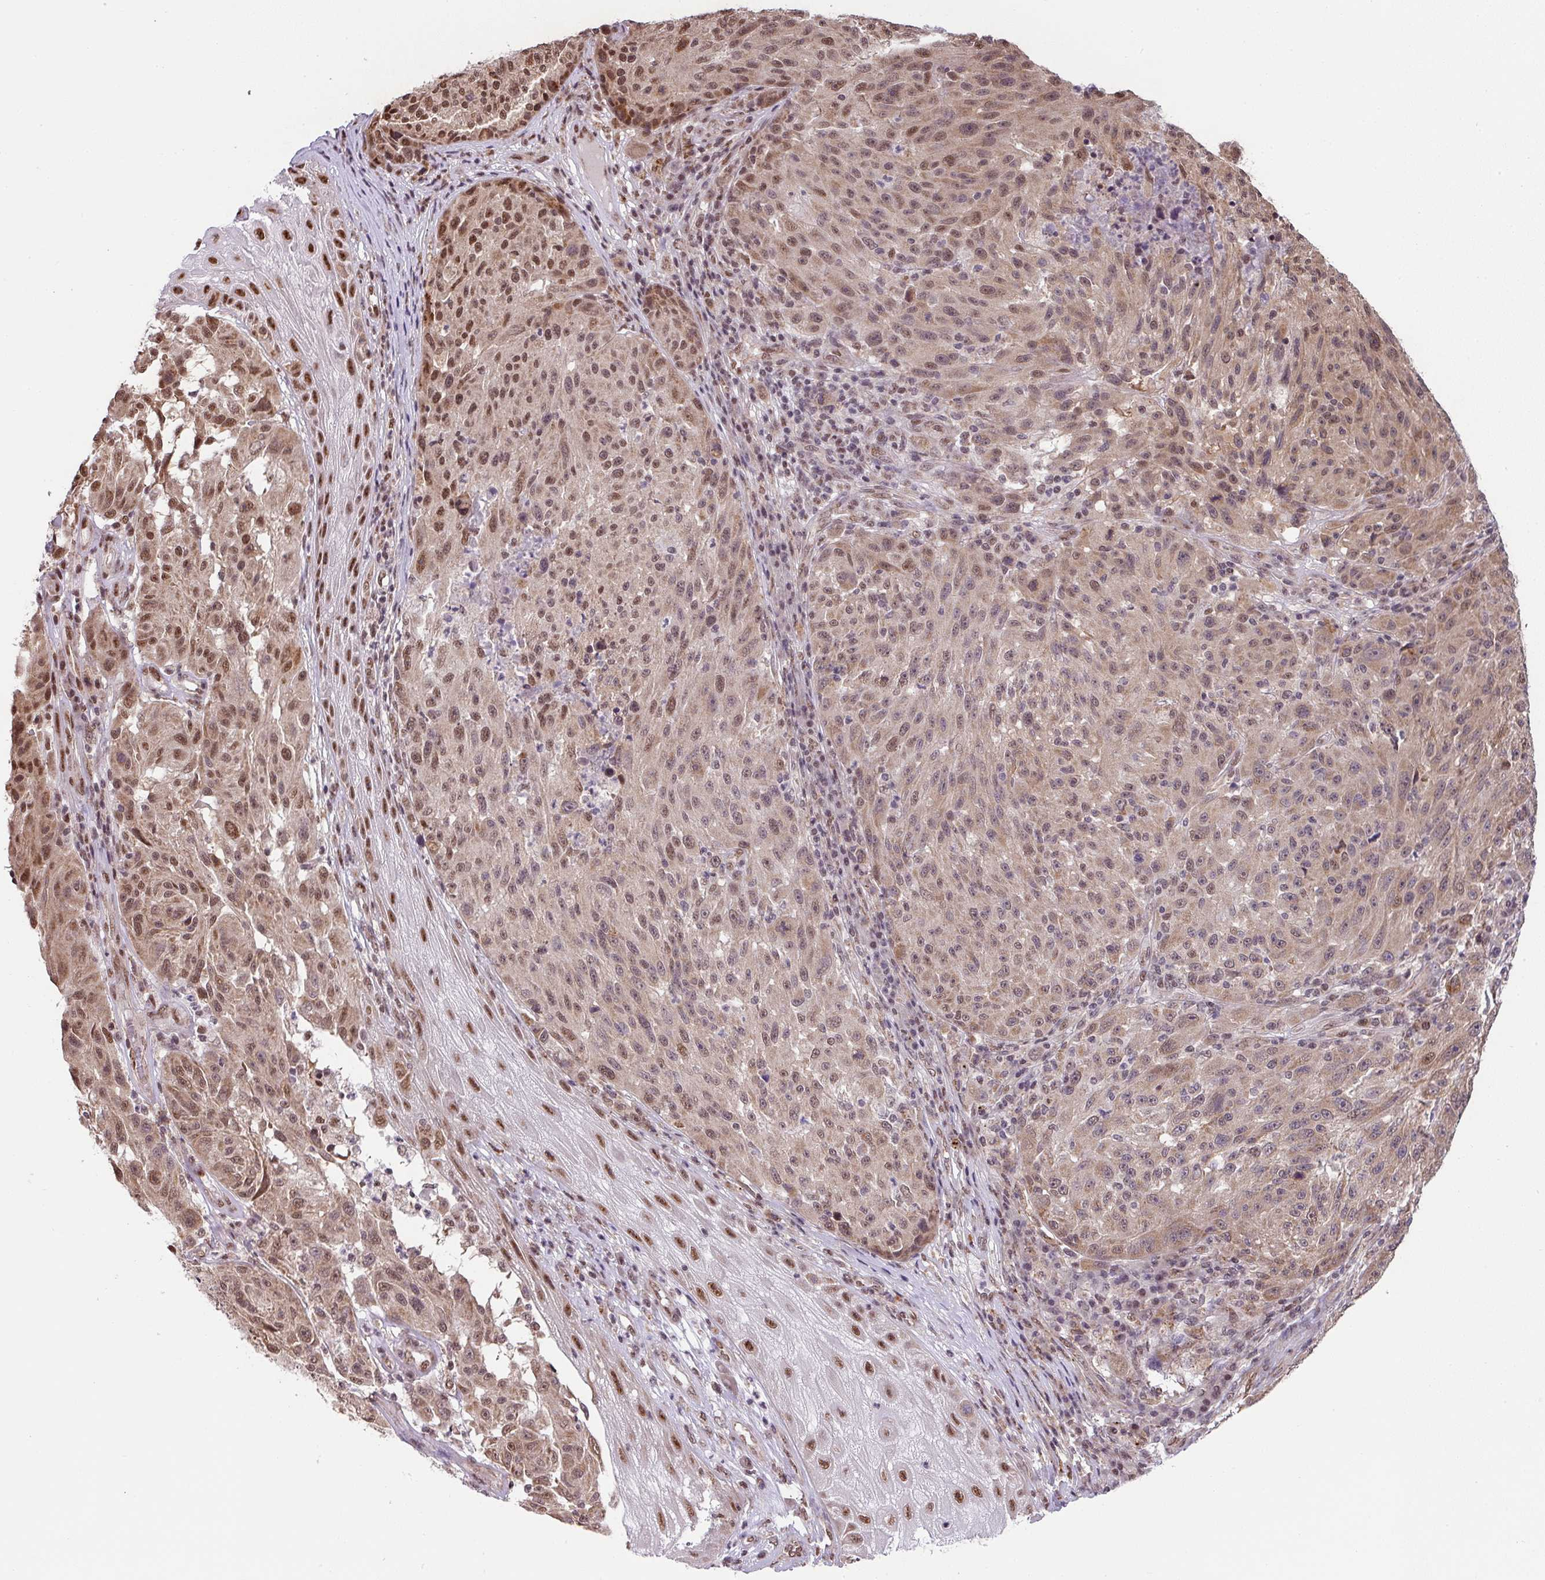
{"staining": {"intensity": "moderate", "quantity": "25%-75%", "location": "cytoplasmic/membranous,nuclear"}, "tissue": "melanoma", "cell_type": "Tumor cells", "image_type": "cancer", "snomed": [{"axis": "morphology", "description": "Malignant melanoma, NOS"}, {"axis": "topography", "description": "Skin"}], "caption": "A histopathology image of human malignant melanoma stained for a protein reveals moderate cytoplasmic/membranous and nuclear brown staining in tumor cells. The protein is shown in brown color, while the nuclei are stained blue.", "gene": "PLK1", "patient": {"sex": "male", "age": 53}}